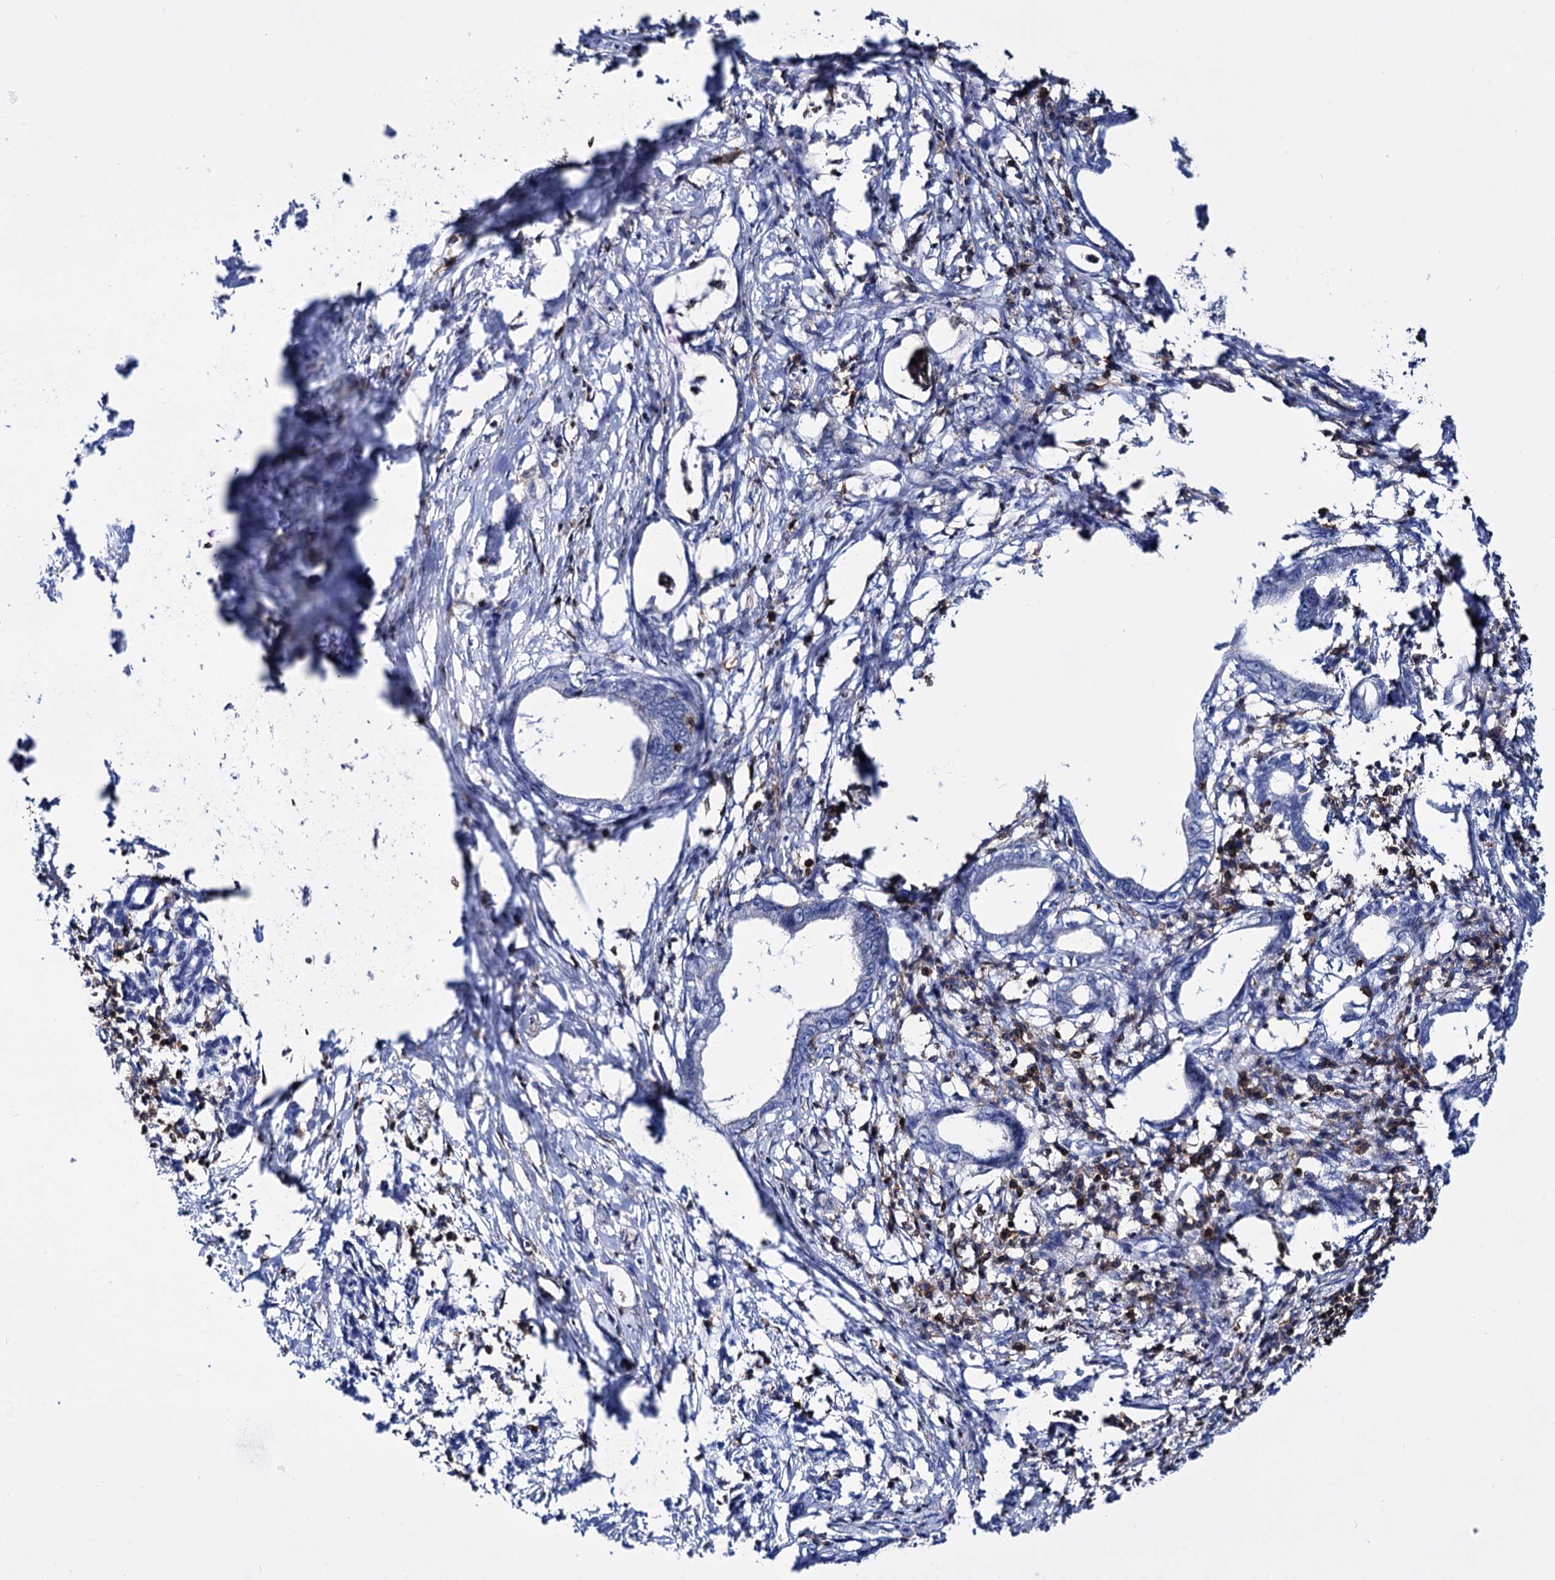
{"staining": {"intensity": "negative", "quantity": "none", "location": "none"}, "tissue": "pancreatic cancer", "cell_type": "Tumor cells", "image_type": "cancer", "snomed": [{"axis": "morphology", "description": "Adenocarcinoma, NOS"}, {"axis": "topography", "description": "Pancreas"}], "caption": "The immunohistochemistry (IHC) image has no significant staining in tumor cells of adenocarcinoma (pancreatic) tissue. Brightfield microscopy of immunohistochemistry (IHC) stained with DAB (brown) and hematoxylin (blue), captured at high magnification.", "gene": "DEF6", "patient": {"sex": "female", "age": 55}}